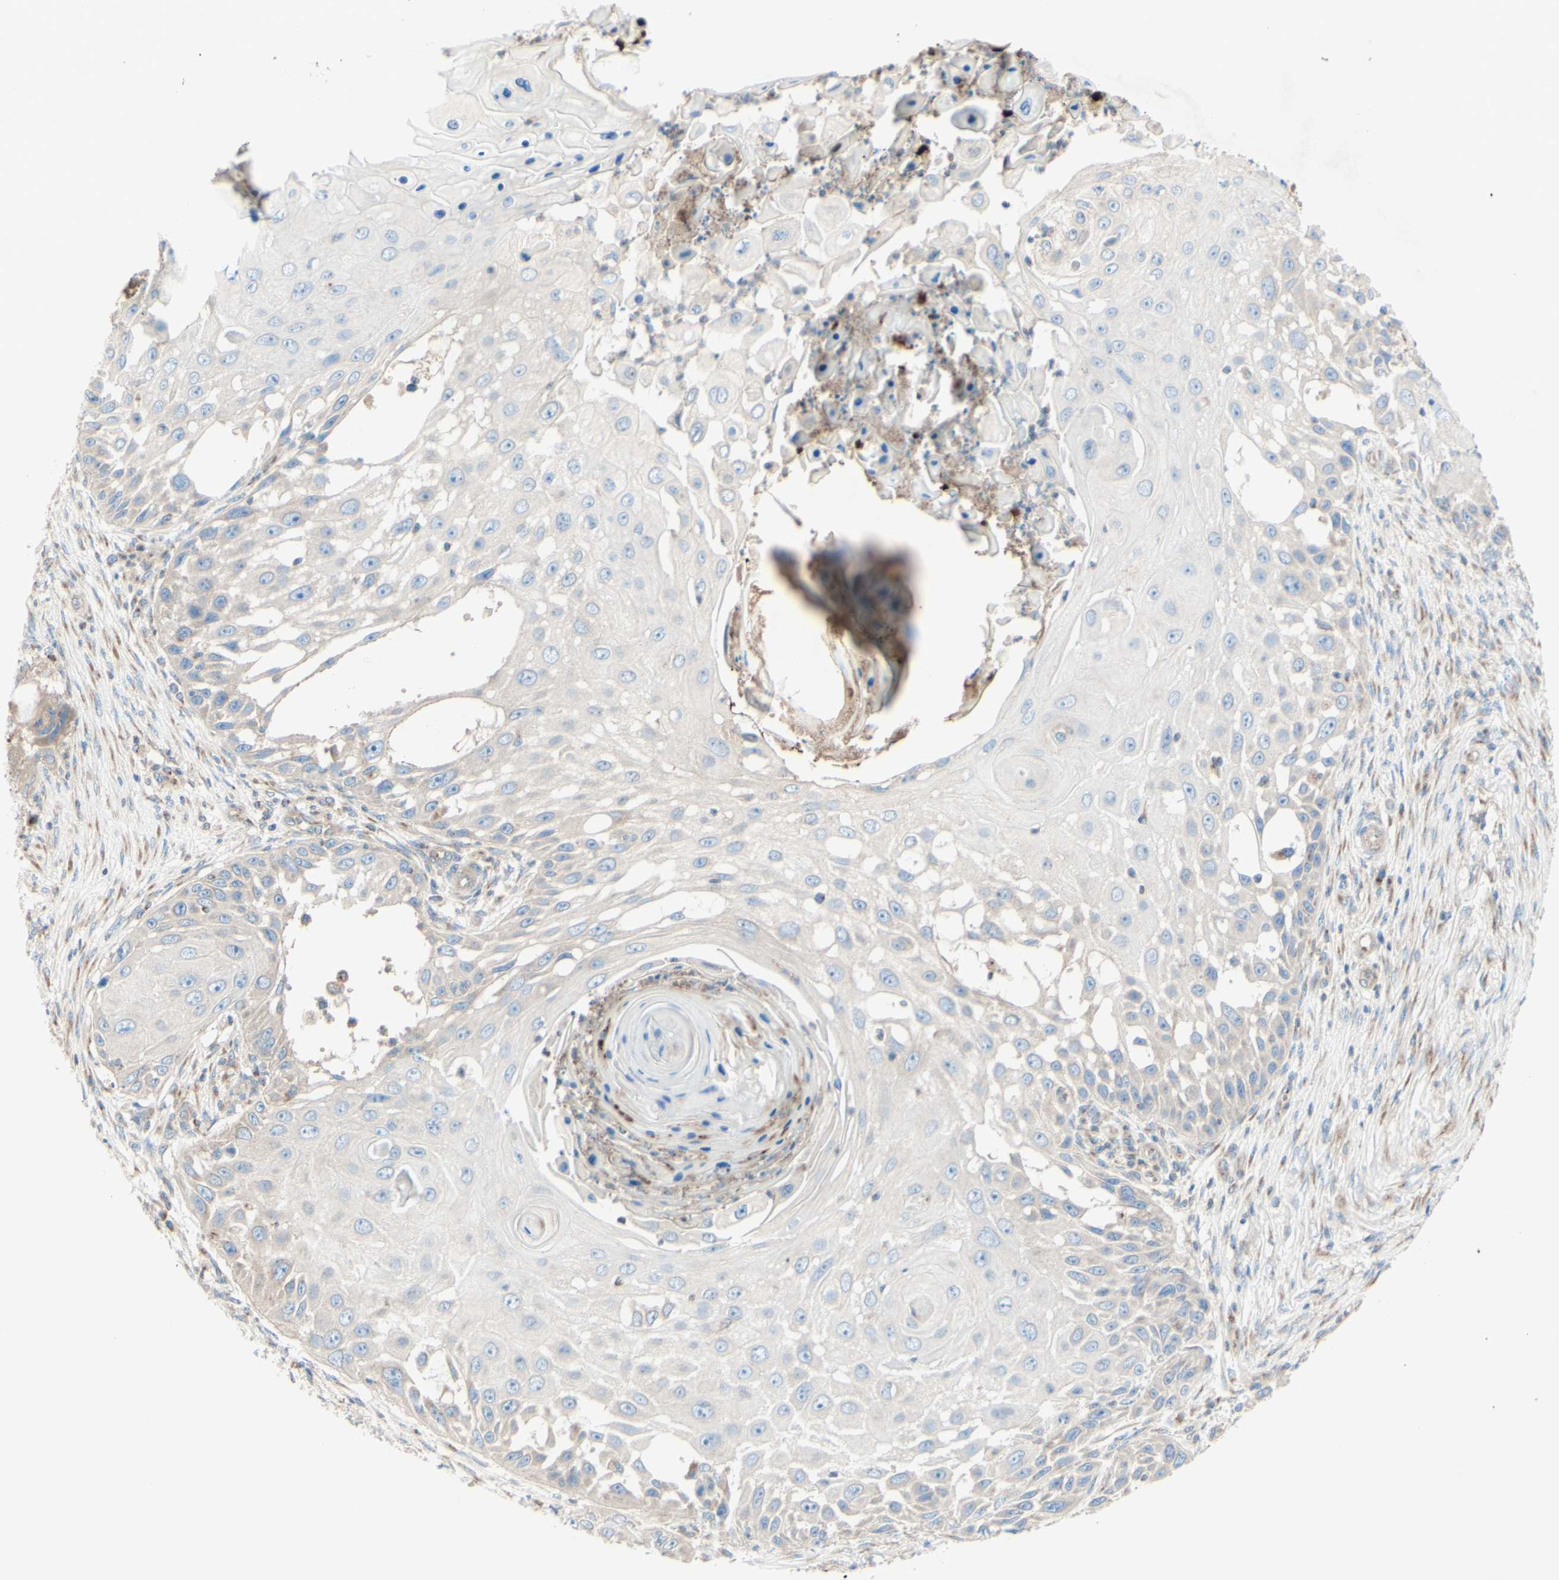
{"staining": {"intensity": "weak", "quantity": "25%-75%", "location": "cytoplasmic/membranous"}, "tissue": "skin cancer", "cell_type": "Tumor cells", "image_type": "cancer", "snomed": [{"axis": "morphology", "description": "Squamous cell carcinoma, NOS"}, {"axis": "topography", "description": "Skin"}], "caption": "Skin cancer (squamous cell carcinoma) stained for a protein shows weak cytoplasmic/membranous positivity in tumor cells.", "gene": "MTM1", "patient": {"sex": "female", "age": 44}}